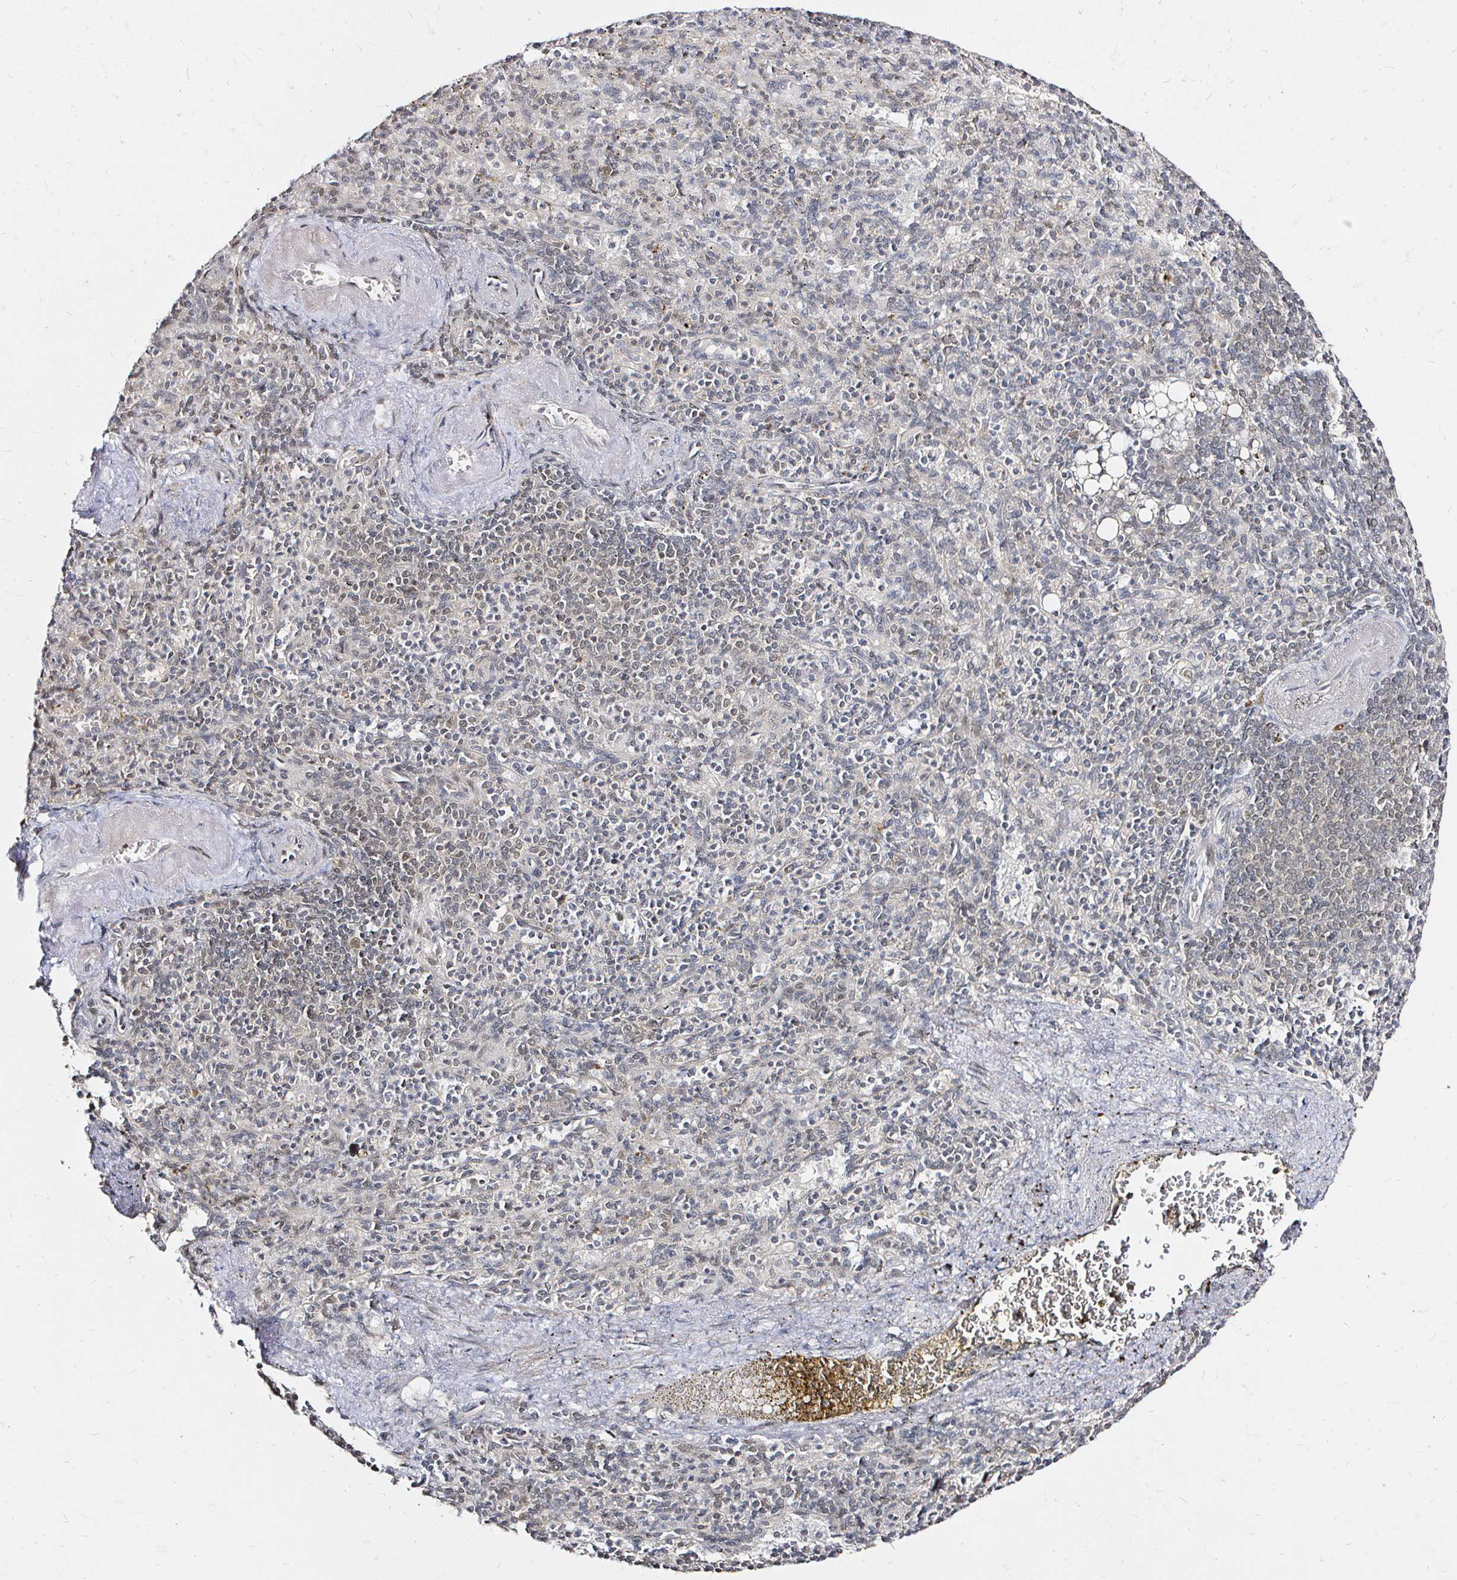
{"staining": {"intensity": "weak", "quantity": "25%-75%", "location": "nuclear"}, "tissue": "spleen", "cell_type": "Cells in red pulp", "image_type": "normal", "snomed": [{"axis": "morphology", "description": "Normal tissue, NOS"}, {"axis": "topography", "description": "Spleen"}], "caption": "Spleen stained with DAB (3,3'-diaminobenzidine) IHC reveals low levels of weak nuclear positivity in about 25%-75% of cells in red pulp. Nuclei are stained in blue.", "gene": "SNRPC", "patient": {"sex": "female", "age": 74}}